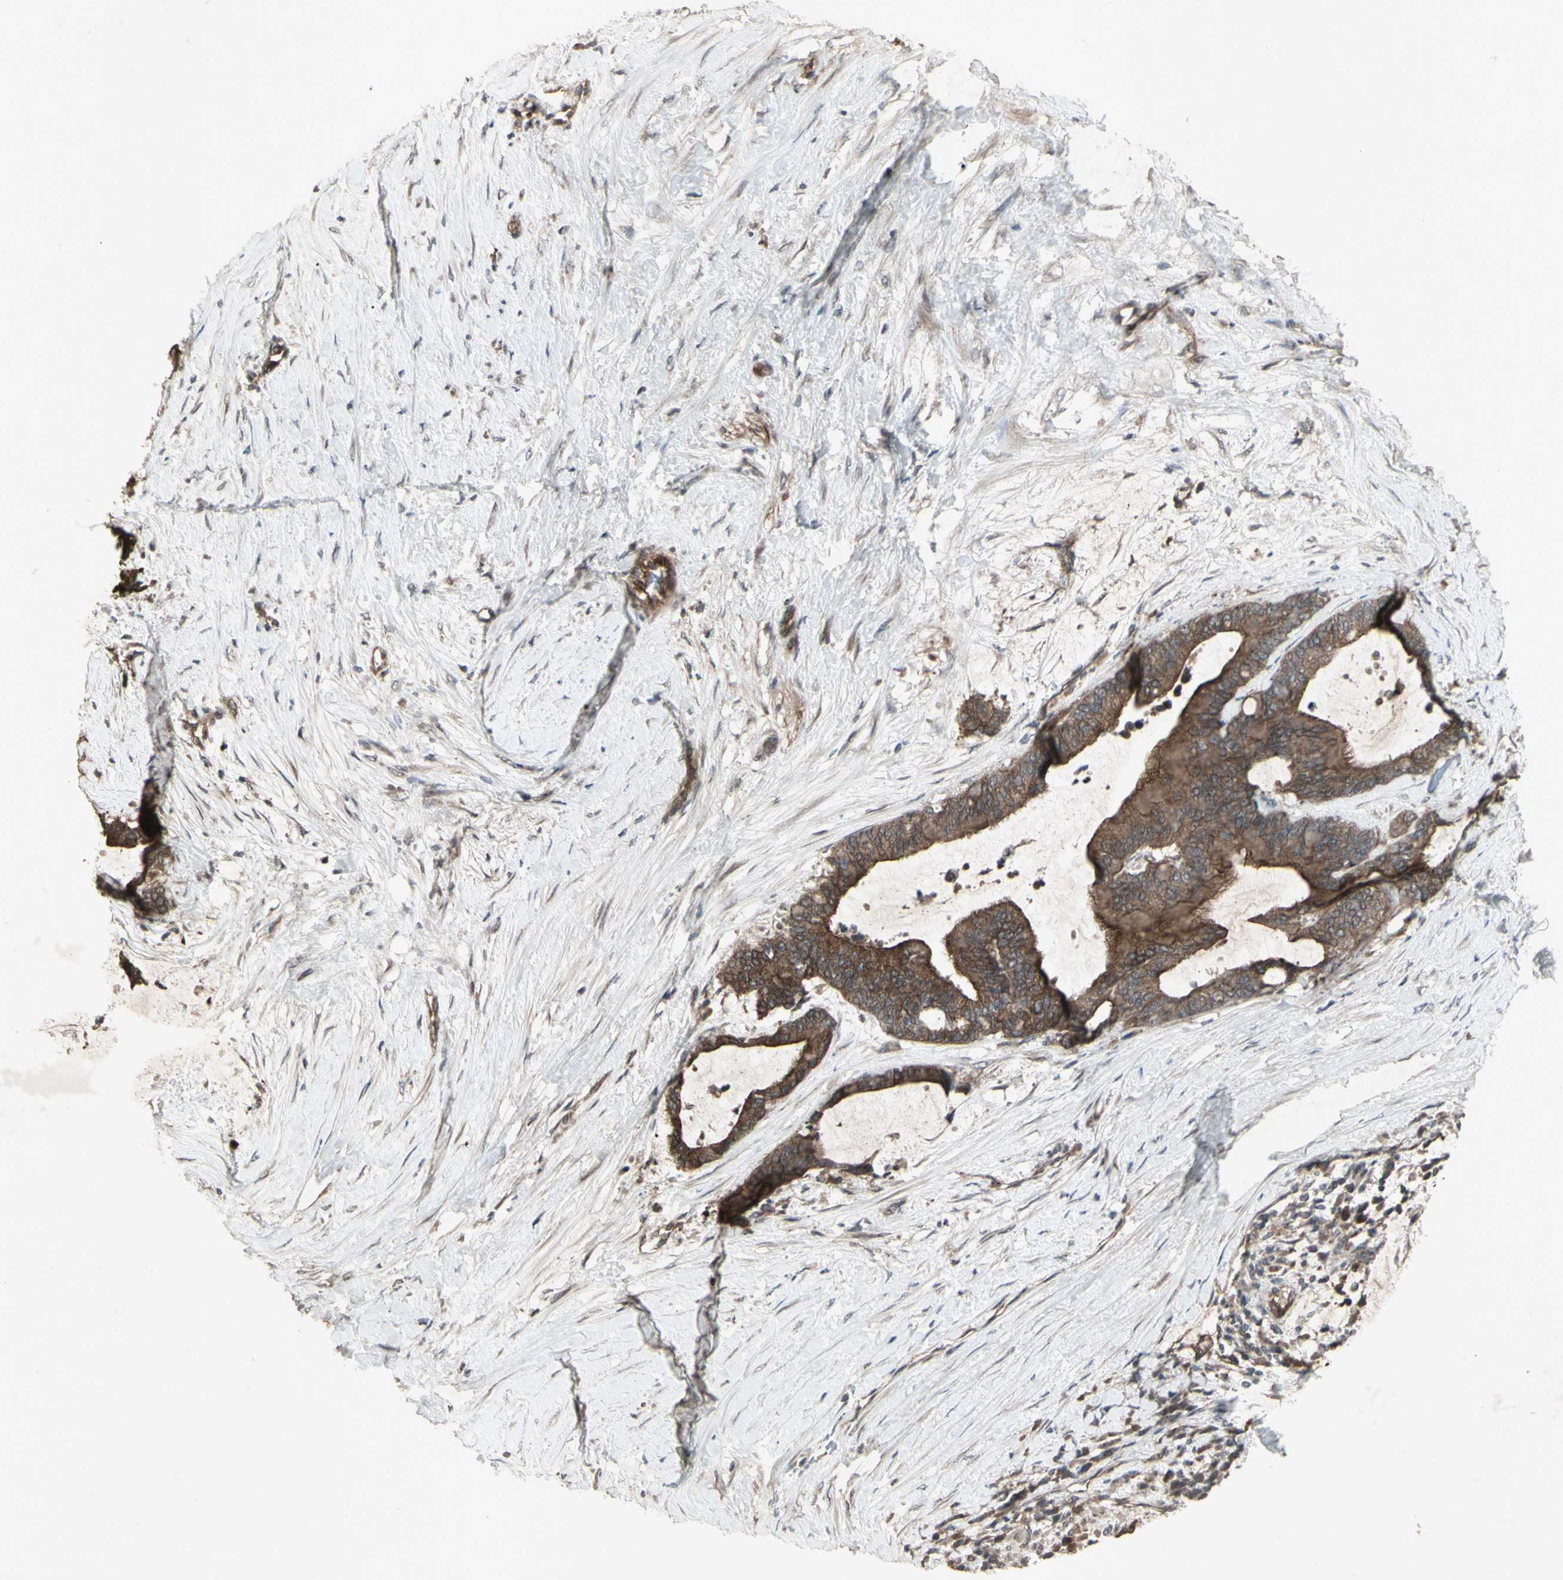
{"staining": {"intensity": "moderate", "quantity": ">75%", "location": "cytoplasmic/membranous"}, "tissue": "liver cancer", "cell_type": "Tumor cells", "image_type": "cancer", "snomed": [{"axis": "morphology", "description": "Cholangiocarcinoma"}, {"axis": "topography", "description": "Liver"}], "caption": "IHC image of neoplastic tissue: cholangiocarcinoma (liver) stained using immunohistochemistry shows medium levels of moderate protein expression localized specifically in the cytoplasmic/membranous of tumor cells, appearing as a cytoplasmic/membranous brown color.", "gene": "JAG1", "patient": {"sex": "female", "age": 73}}